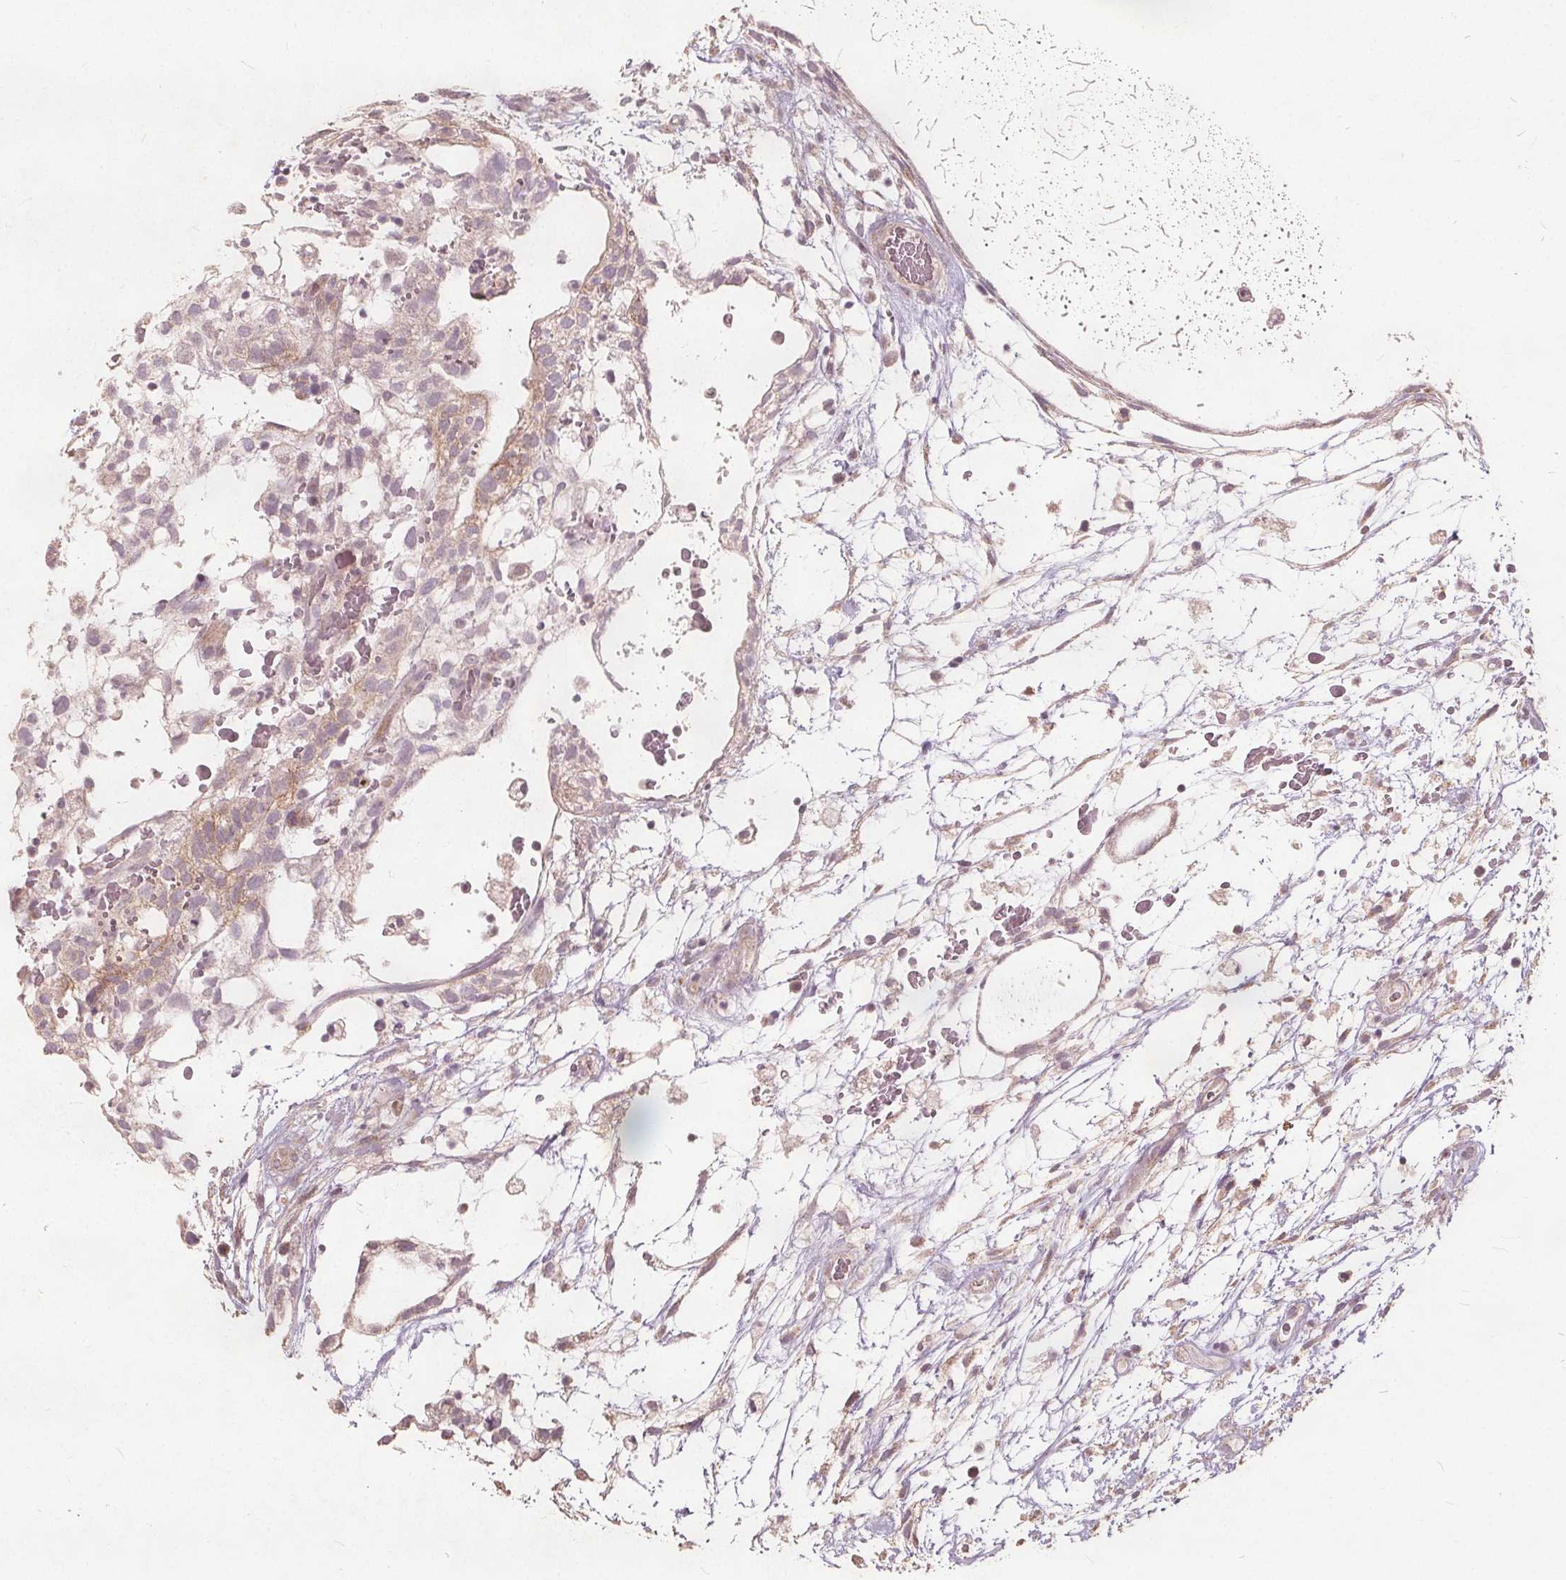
{"staining": {"intensity": "weak", "quantity": "25%-75%", "location": "cytoplasmic/membranous"}, "tissue": "testis cancer", "cell_type": "Tumor cells", "image_type": "cancer", "snomed": [{"axis": "morphology", "description": "Normal tissue, NOS"}, {"axis": "morphology", "description": "Carcinoma, Embryonal, NOS"}, {"axis": "topography", "description": "Testis"}], "caption": "DAB (3,3'-diaminobenzidine) immunohistochemical staining of human embryonal carcinoma (testis) displays weak cytoplasmic/membranous protein expression in about 25%-75% of tumor cells. The staining was performed using DAB, with brown indicating positive protein expression. Nuclei are stained blue with hematoxylin.", "gene": "PTPRT", "patient": {"sex": "male", "age": 32}}